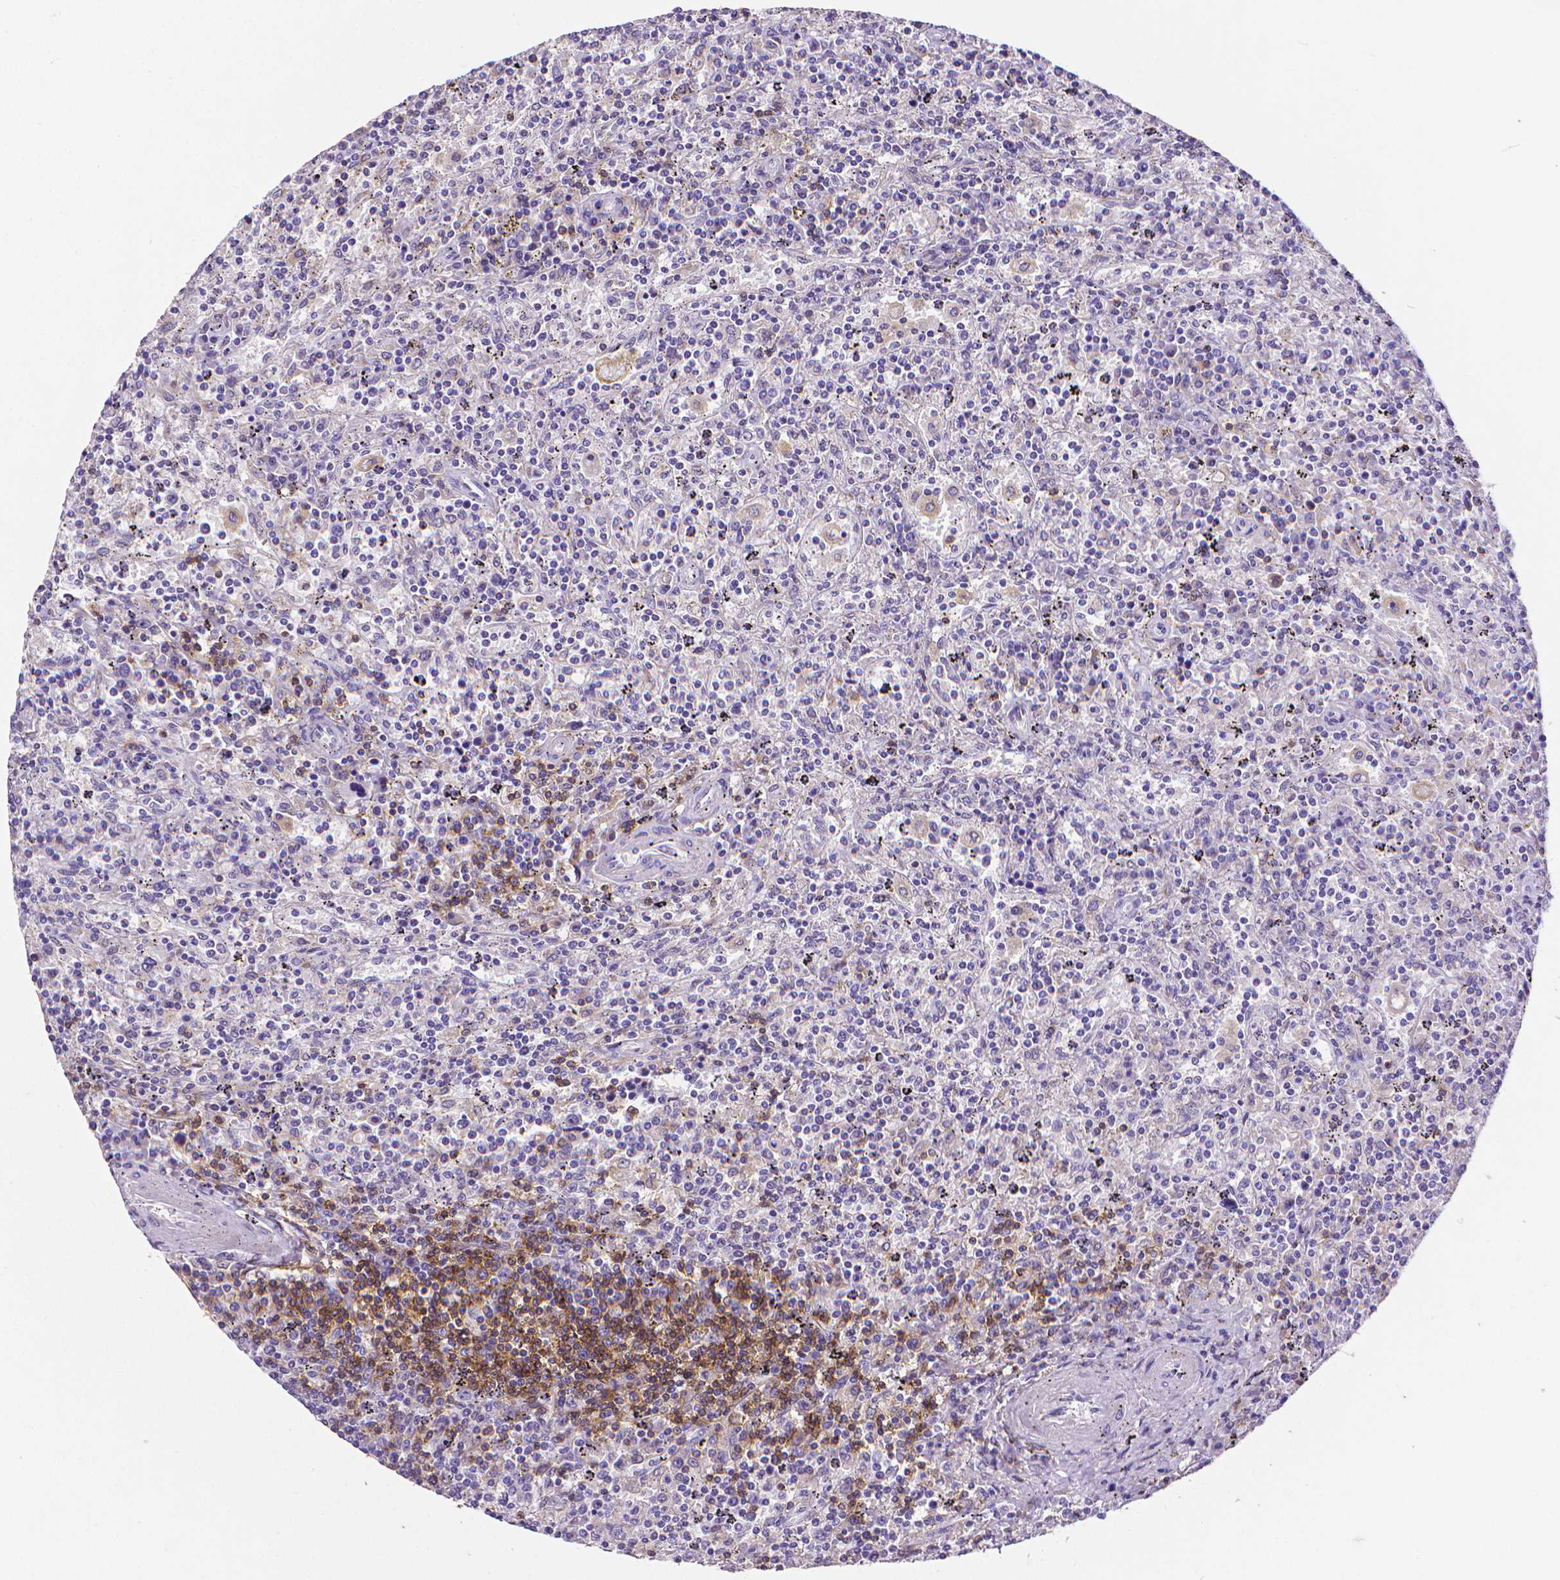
{"staining": {"intensity": "negative", "quantity": "none", "location": "none"}, "tissue": "lymphoma", "cell_type": "Tumor cells", "image_type": "cancer", "snomed": [{"axis": "morphology", "description": "Malignant lymphoma, non-Hodgkin's type, Low grade"}, {"axis": "topography", "description": "Spleen"}], "caption": "Protein analysis of lymphoma demonstrates no significant positivity in tumor cells.", "gene": "CD4", "patient": {"sex": "male", "age": 62}}